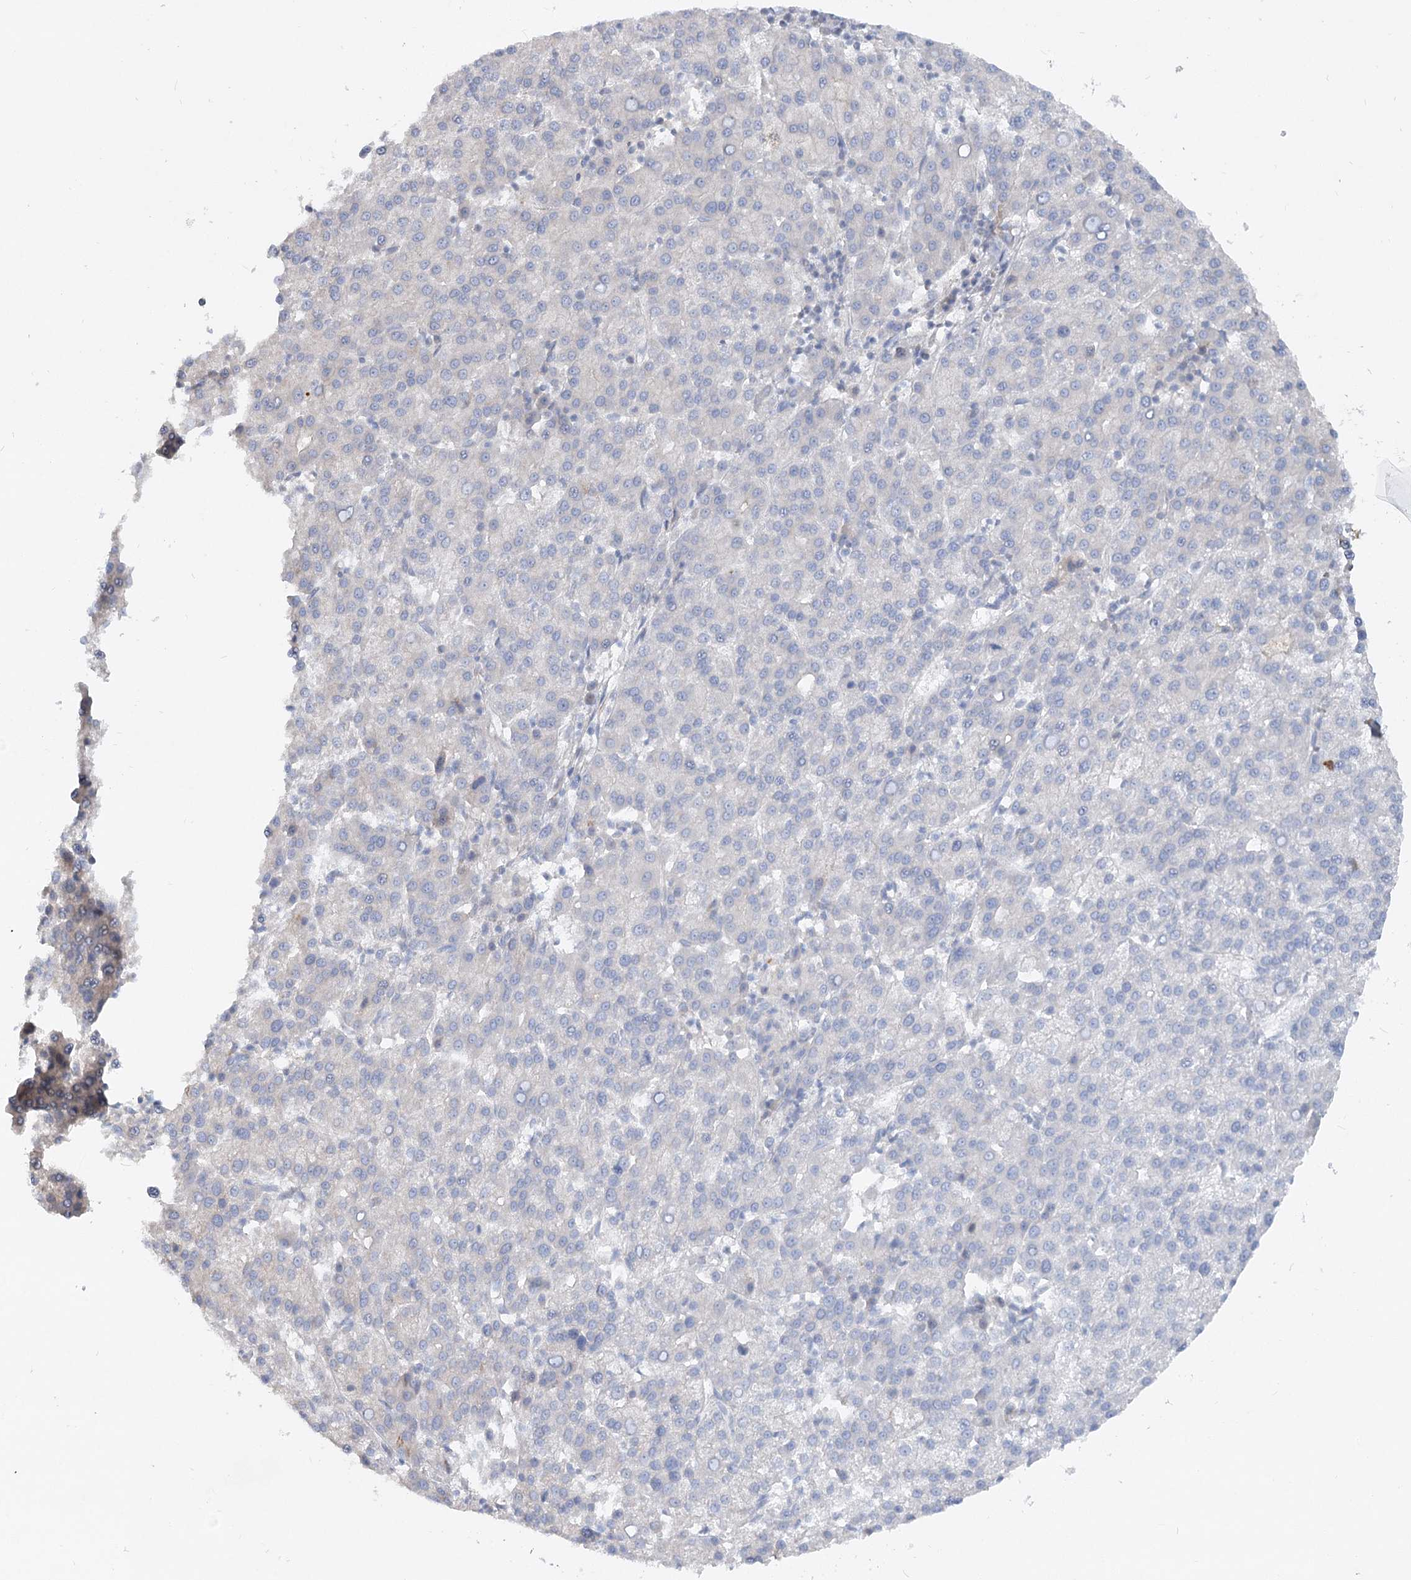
{"staining": {"intensity": "negative", "quantity": "none", "location": "none"}, "tissue": "liver cancer", "cell_type": "Tumor cells", "image_type": "cancer", "snomed": [{"axis": "morphology", "description": "Carcinoma, Hepatocellular, NOS"}, {"axis": "topography", "description": "Liver"}], "caption": "High magnification brightfield microscopy of liver cancer stained with DAB (brown) and counterstained with hematoxylin (blue): tumor cells show no significant staining. (Stains: DAB (3,3'-diaminobenzidine) immunohistochemistry with hematoxylin counter stain, Microscopy: brightfield microscopy at high magnification).", "gene": "FGF19", "patient": {"sex": "female", "age": 58}}